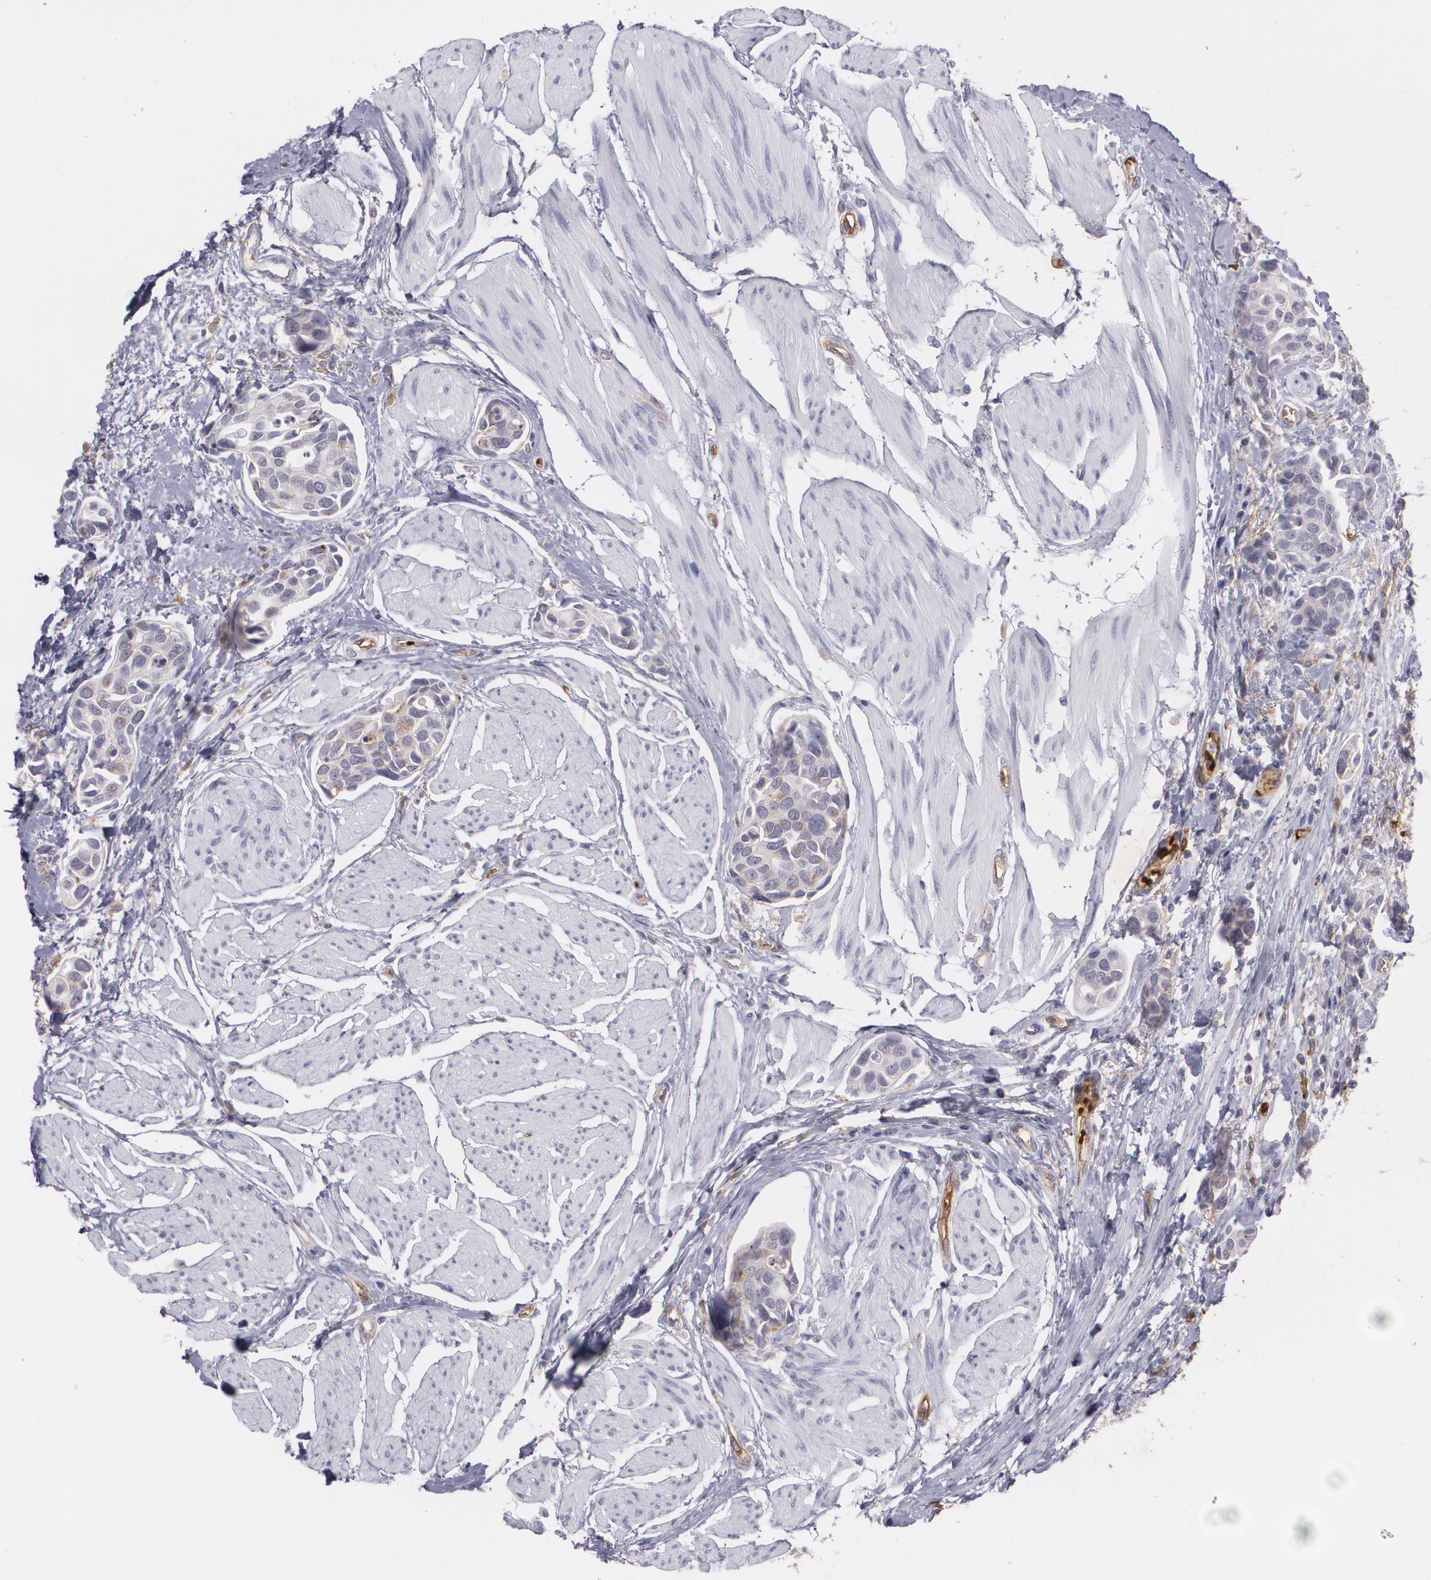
{"staining": {"intensity": "weak", "quantity": ">75%", "location": "cytoplasmic/membranous"}, "tissue": "urothelial cancer", "cell_type": "Tumor cells", "image_type": "cancer", "snomed": [{"axis": "morphology", "description": "Urothelial carcinoma, High grade"}, {"axis": "topography", "description": "Urinary bladder"}], "caption": "Weak cytoplasmic/membranous staining is seen in approximately >75% of tumor cells in urothelial cancer.", "gene": "ACE", "patient": {"sex": "male", "age": 78}}